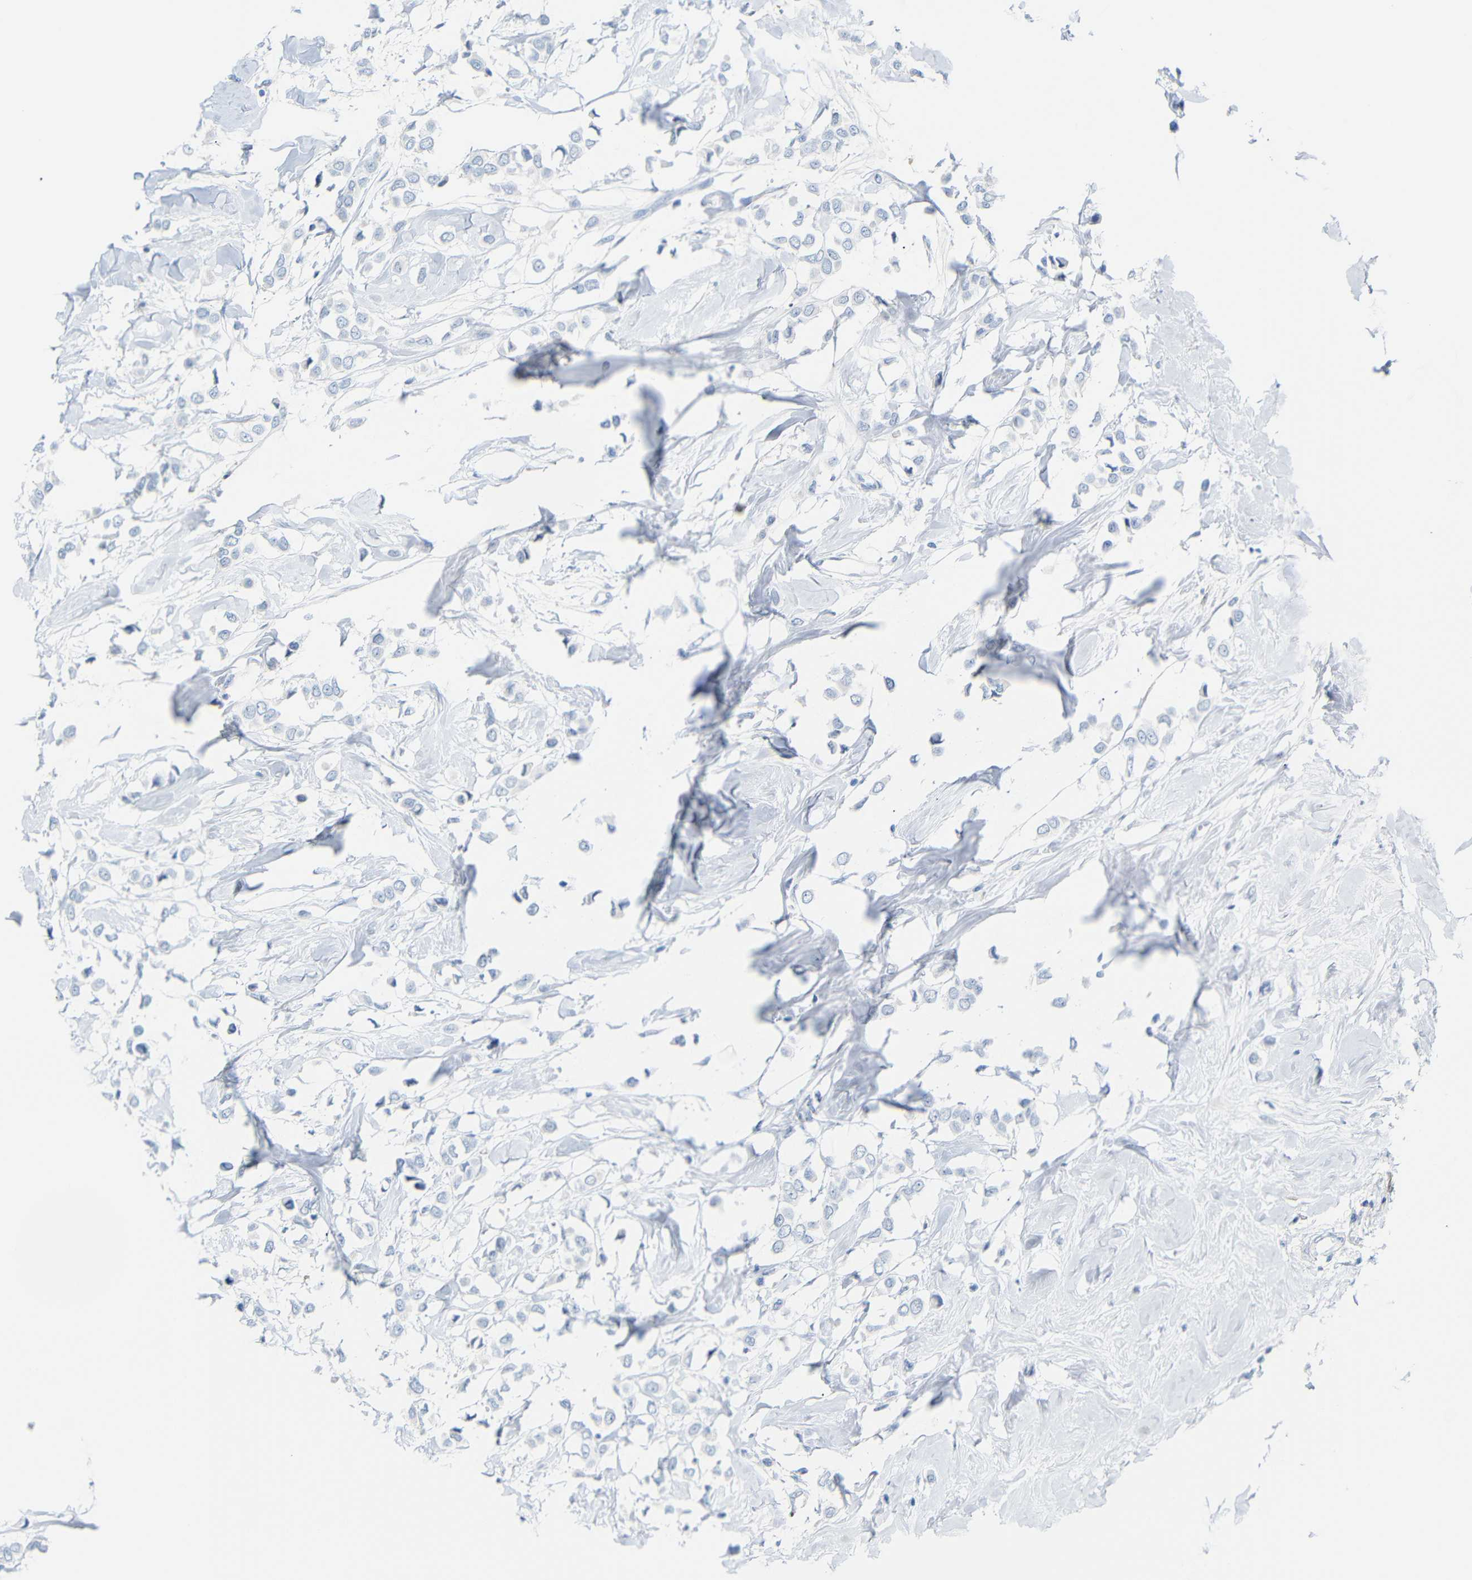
{"staining": {"intensity": "negative", "quantity": "none", "location": "none"}, "tissue": "breast cancer", "cell_type": "Tumor cells", "image_type": "cancer", "snomed": [{"axis": "morphology", "description": "Lobular carcinoma"}, {"axis": "topography", "description": "Breast"}], "caption": "Protein analysis of breast cancer shows no significant positivity in tumor cells.", "gene": "MT1A", "patient": {"sex": "female", "age": 51}}